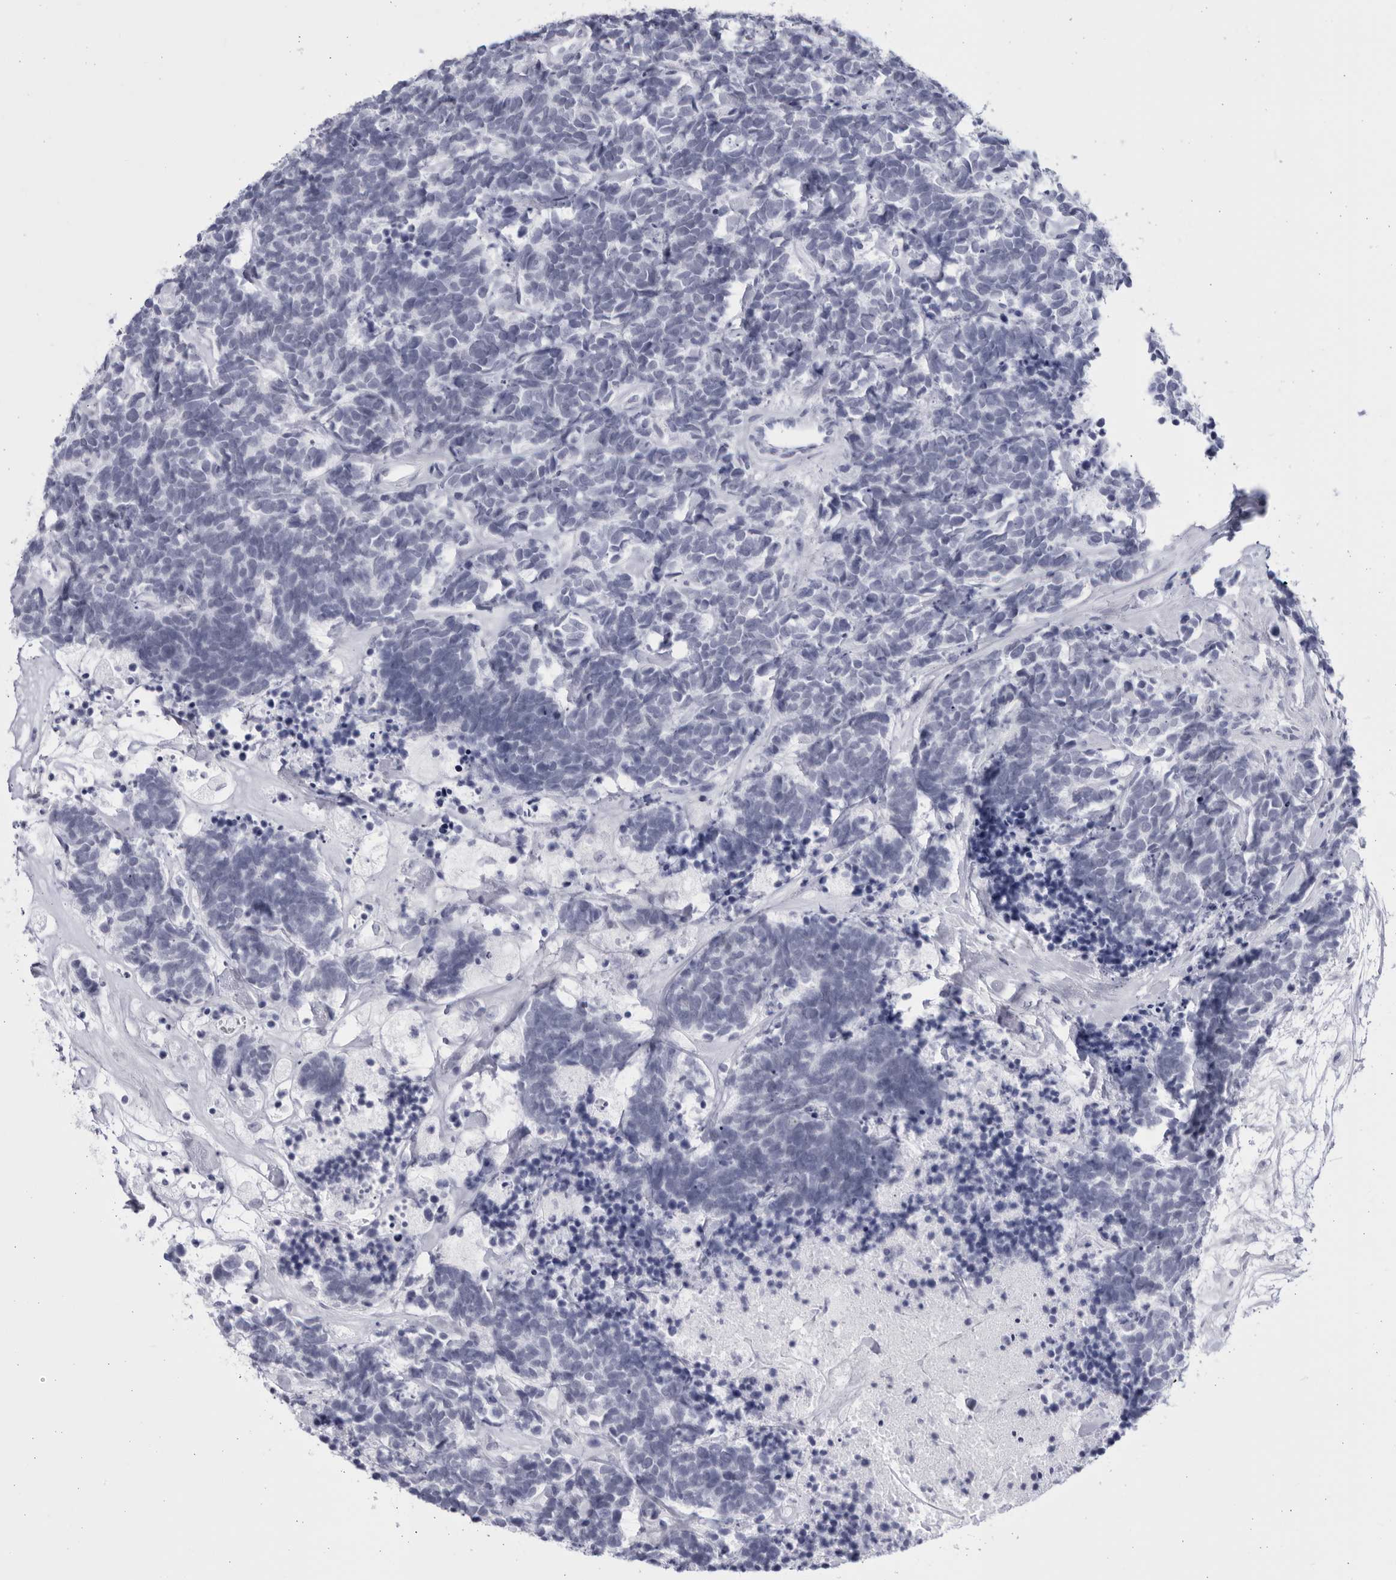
{"staining": {"intensity": "negative", "quantity": "none", "location": "none"}, "tissue": "carcinoid", "cell_type": "Tumor cells", "image_type": "cancer", "snomed": [{"axis": "morphology", "description": "Carcinoma, NOS"}, {"axis": "morphology", "description": "Carcinoid, malignant, NOS"}, {"axis": "topography", "description": "Urinary bladder"}], "caption": "This is an immunohistochemistry (IHC) micrograph of human carcinoma. There is no staining in tumor cells.", "gene": "CCDC181", "patient": {"sex": "male", "age": 57}}